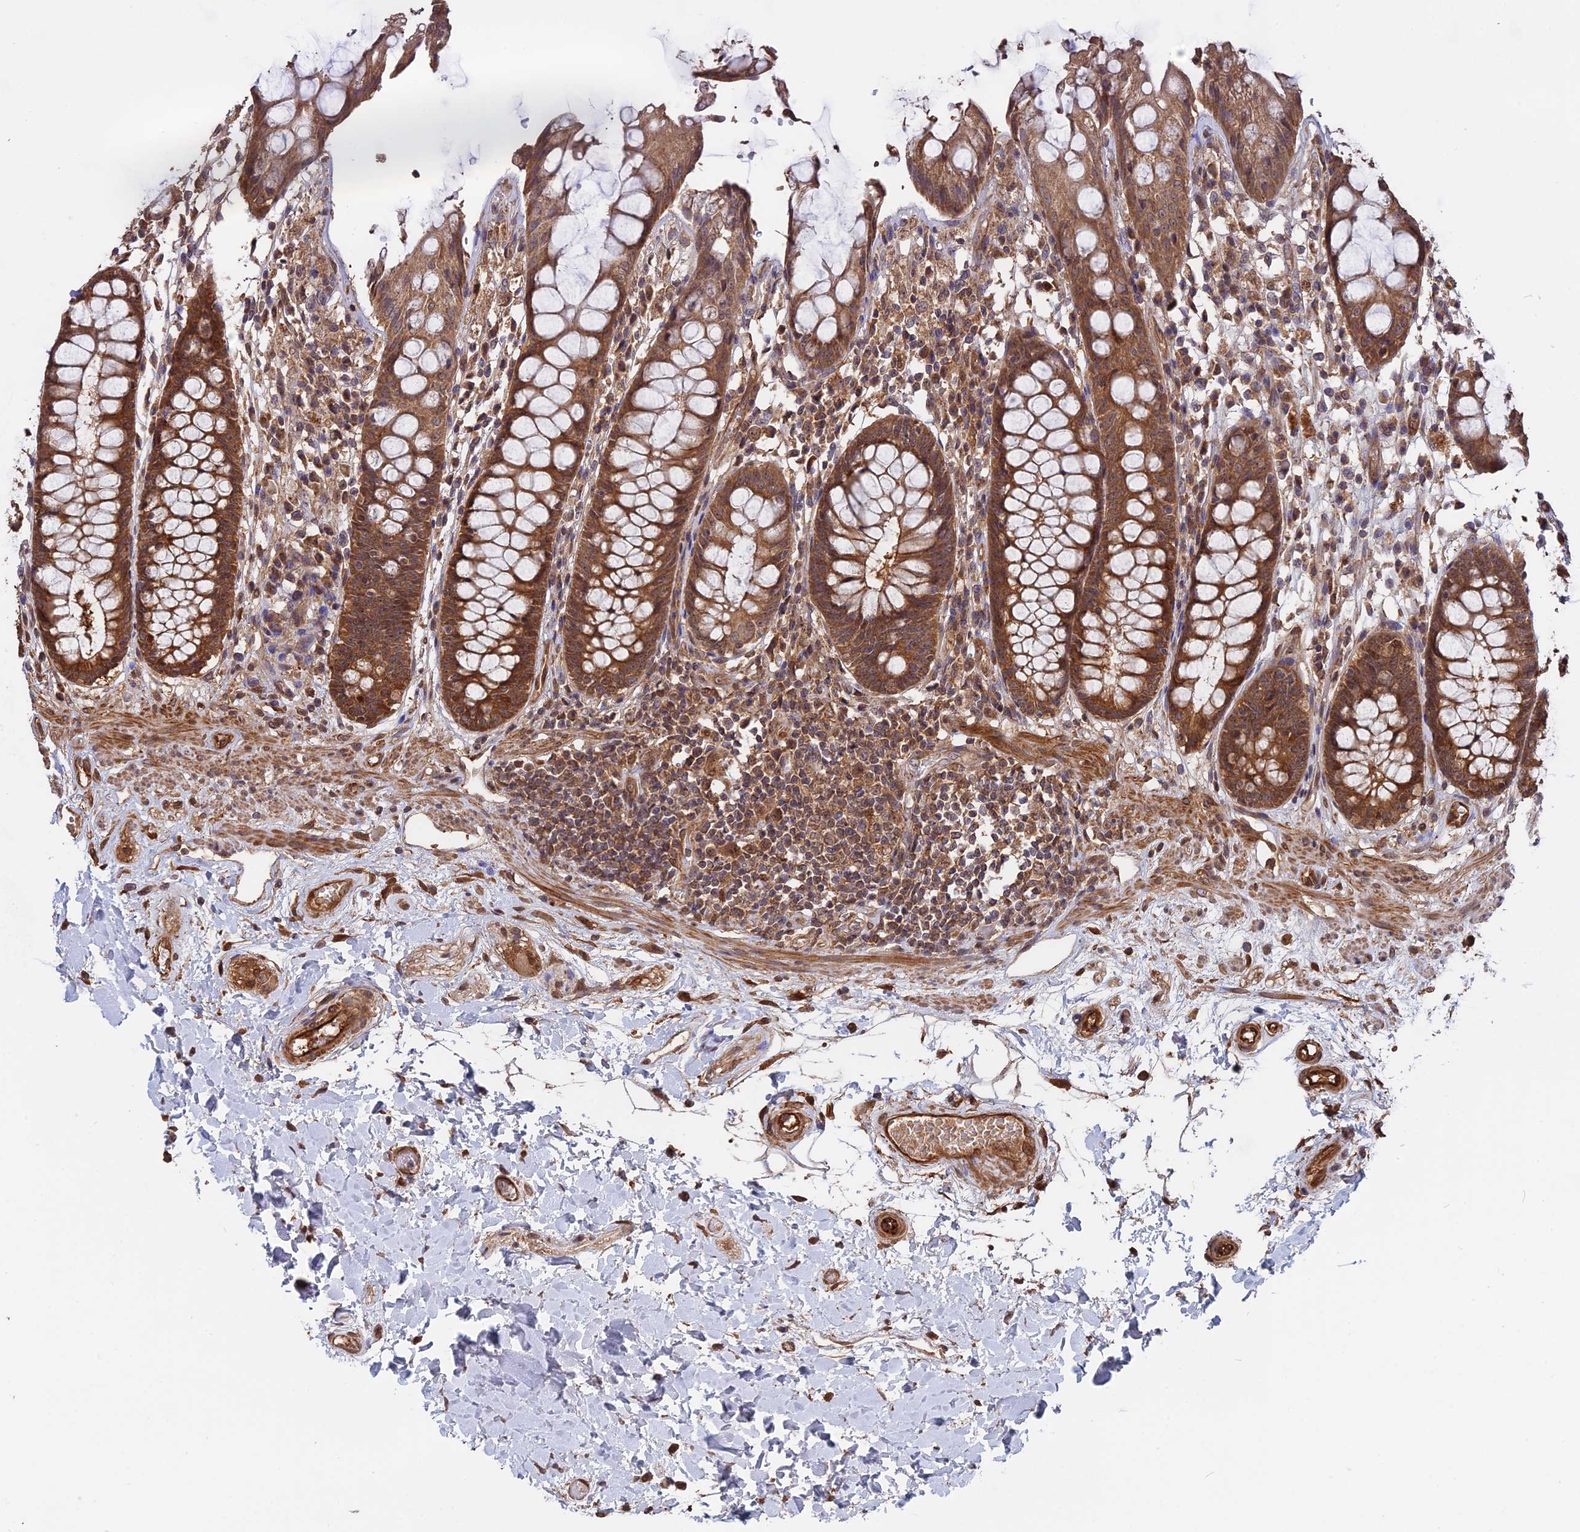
{"staining": {"intensity": "moderate", "quantity": ">75%", "location": "cytoplasmic/membranous"}, "tissue": "rectum", "cell_type": "Glandular cells", "image_type": "normal", "snomed": [{"axis": "morphology", "description": "Normal tissue, NOS"}, {"axis": "topography", "description": "Rectum"}], "caption": "High-magnification brightfield microscopy of normal rectum stained with DAB (brown) and counterstained with hematoxylin (blue). glandular cells exhibit moderate cytoplasmic/membranous positivity is appreciated in about>75% of cells.", "gene": "SAC3D1", "patient": {"sex": "male", "age": 64}}